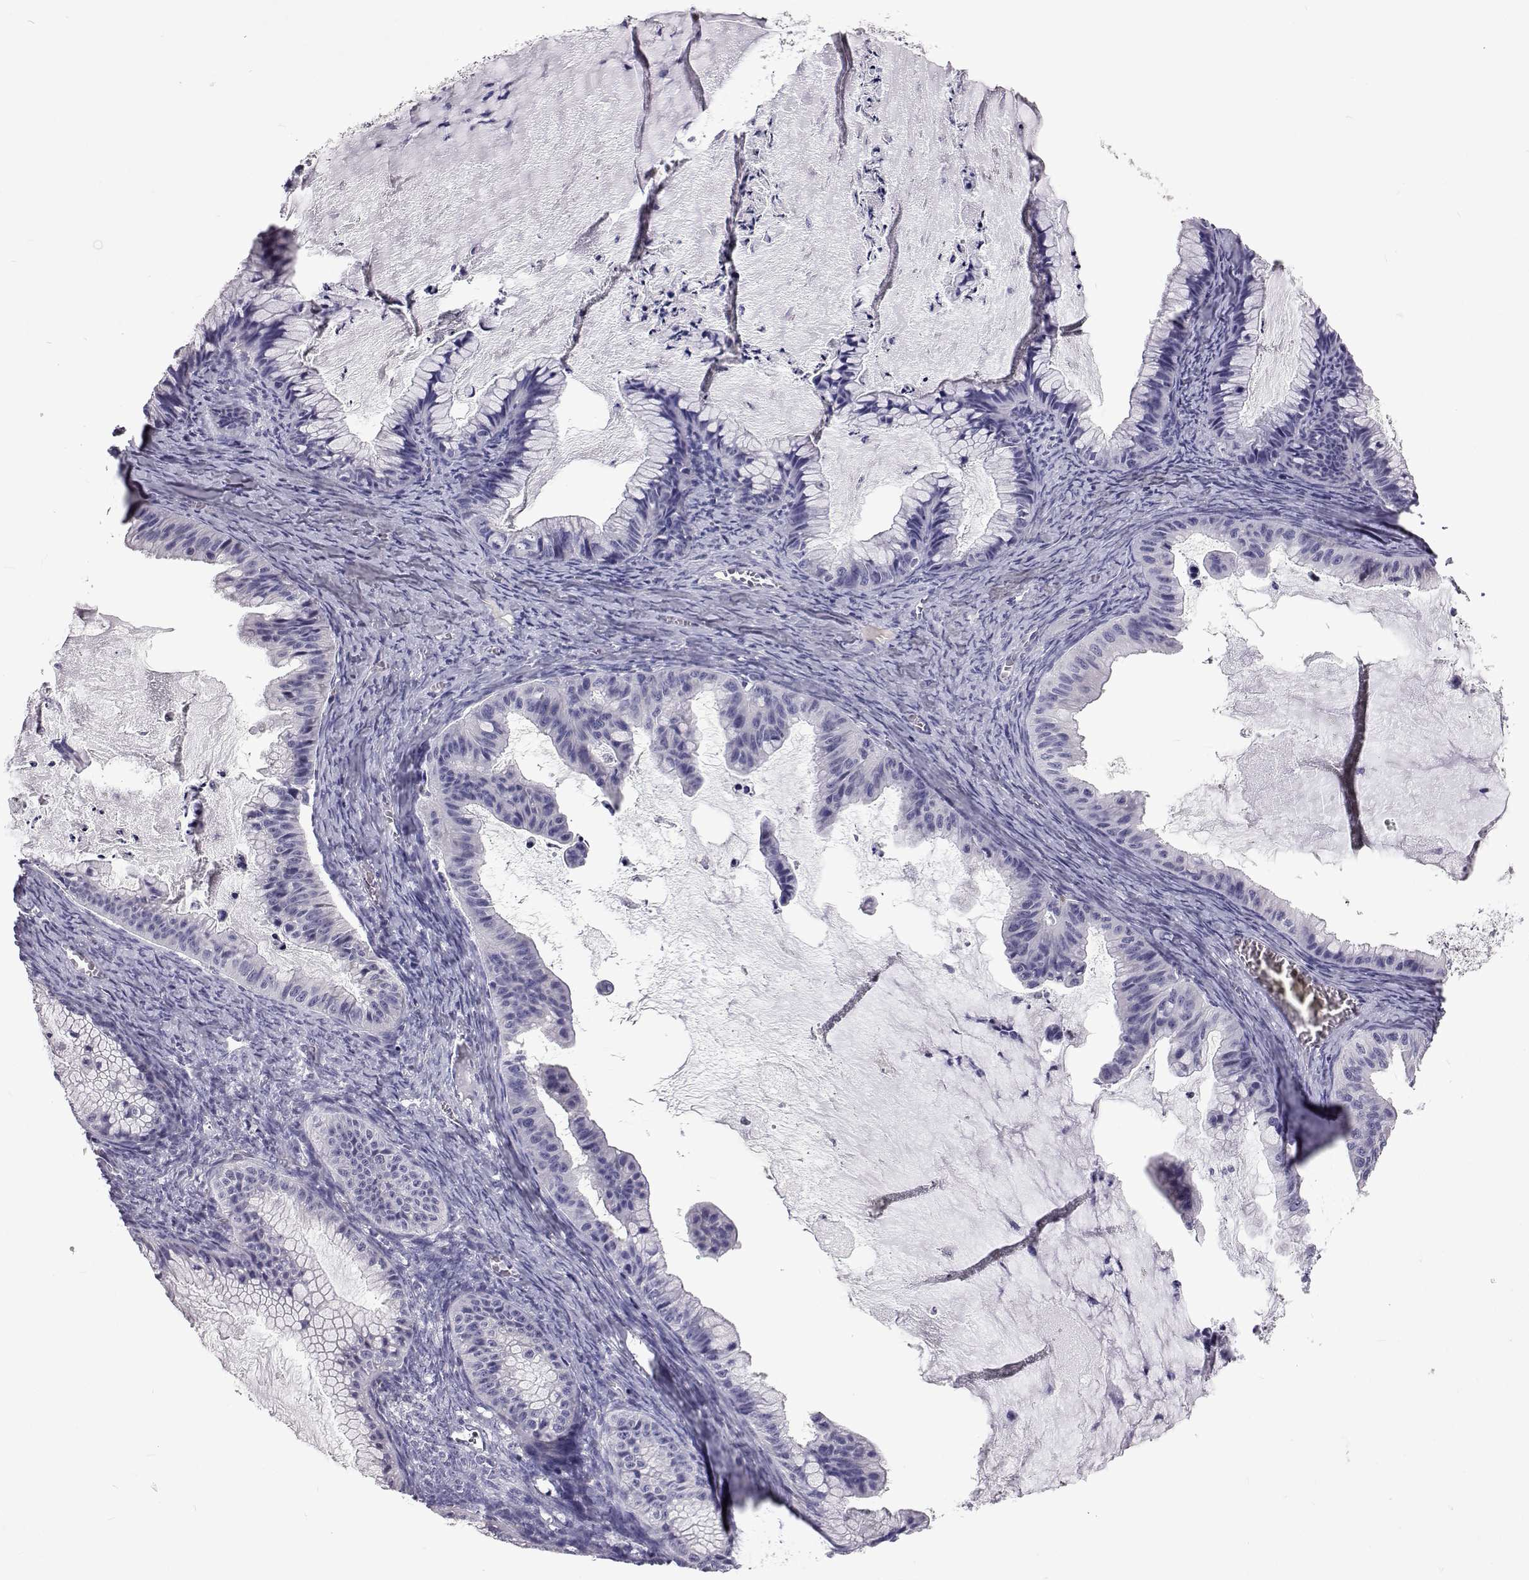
{"staining": {"intensity": "negative", "quantity": "none", "location": "none"}, "tissue": "ovarian cancer", "cell_type": "Tumor cells", "image_type": "cancer", "snomed": [{"axis": "morphology", "description": "Cystadenocarcinoma, mucinous, NOS"}, {"axis": "topography", "description": "Ovary"}], "caption": "This is an IHC micrograph of human mucinous cystadenocarcinoma (ovarian). There is no expression in tumor cells.", "gene": "TCF15", "patient": {"sex": "female", "age": 72}}